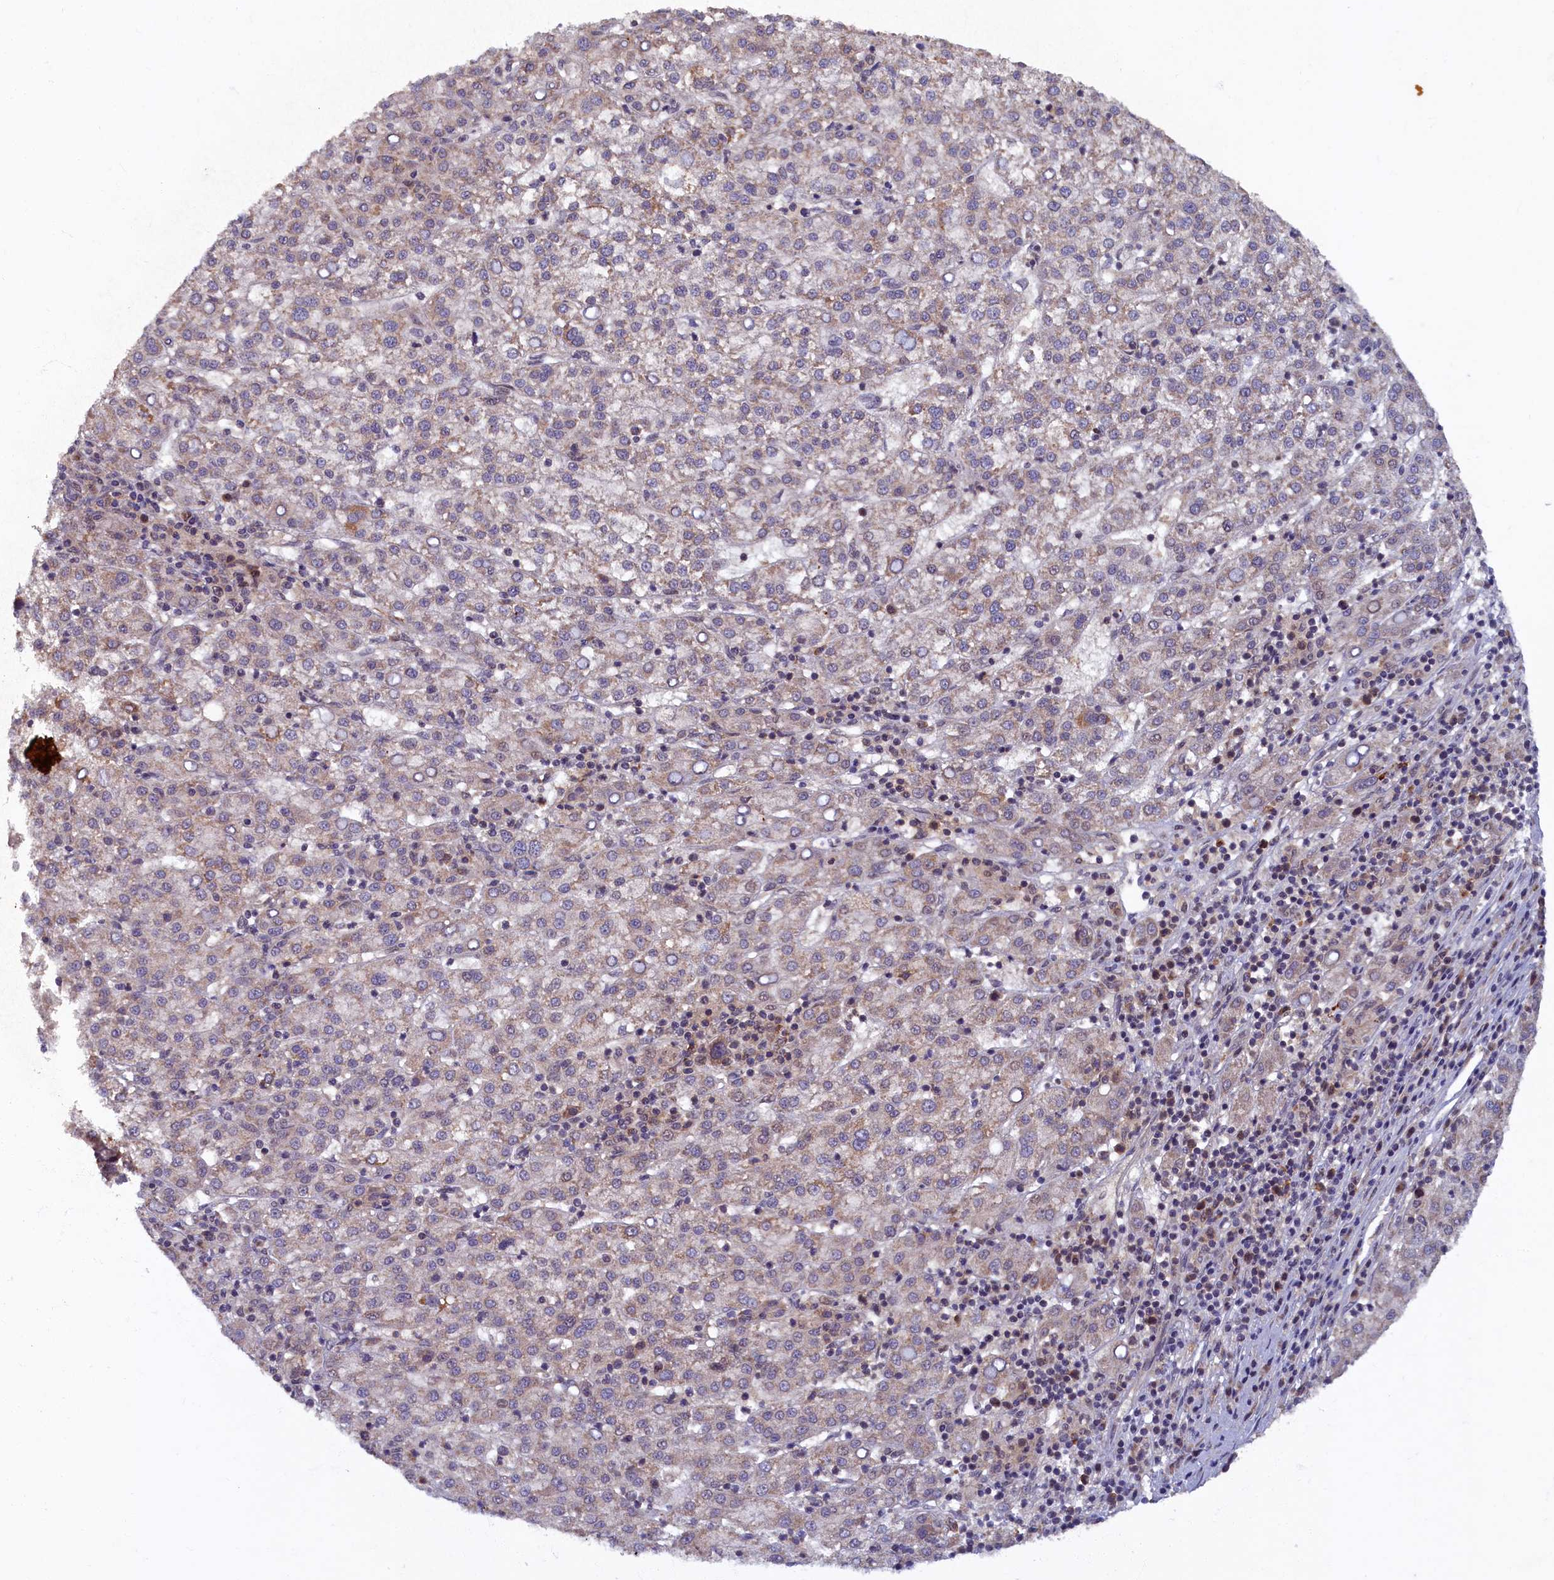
{"staining": {"intensity": "weak", "quantity": "25%-75%", "location": "cytoplasmic/membranous"}, "tissue": "liver cancer", "cell_type": "Tumor cells", "image_type": "cancer", "snomed": [{"axis": "morphology", "description": "Carcinoma, Hepatocellular, NOS"}, {"axis": "topography", "description": "Liver"}], "caption": "A low amount of weak cytoplasmic/membranous expression is identified in approximately 25%-75% of tumor cells in liver cancer tissue. (Stains: DAB in brown, nuclei in blue, Microscopy: brightfield microscopy at high magnification).", "gene": "BRCA1", "patient": {"sex": "female", "age": 58}}